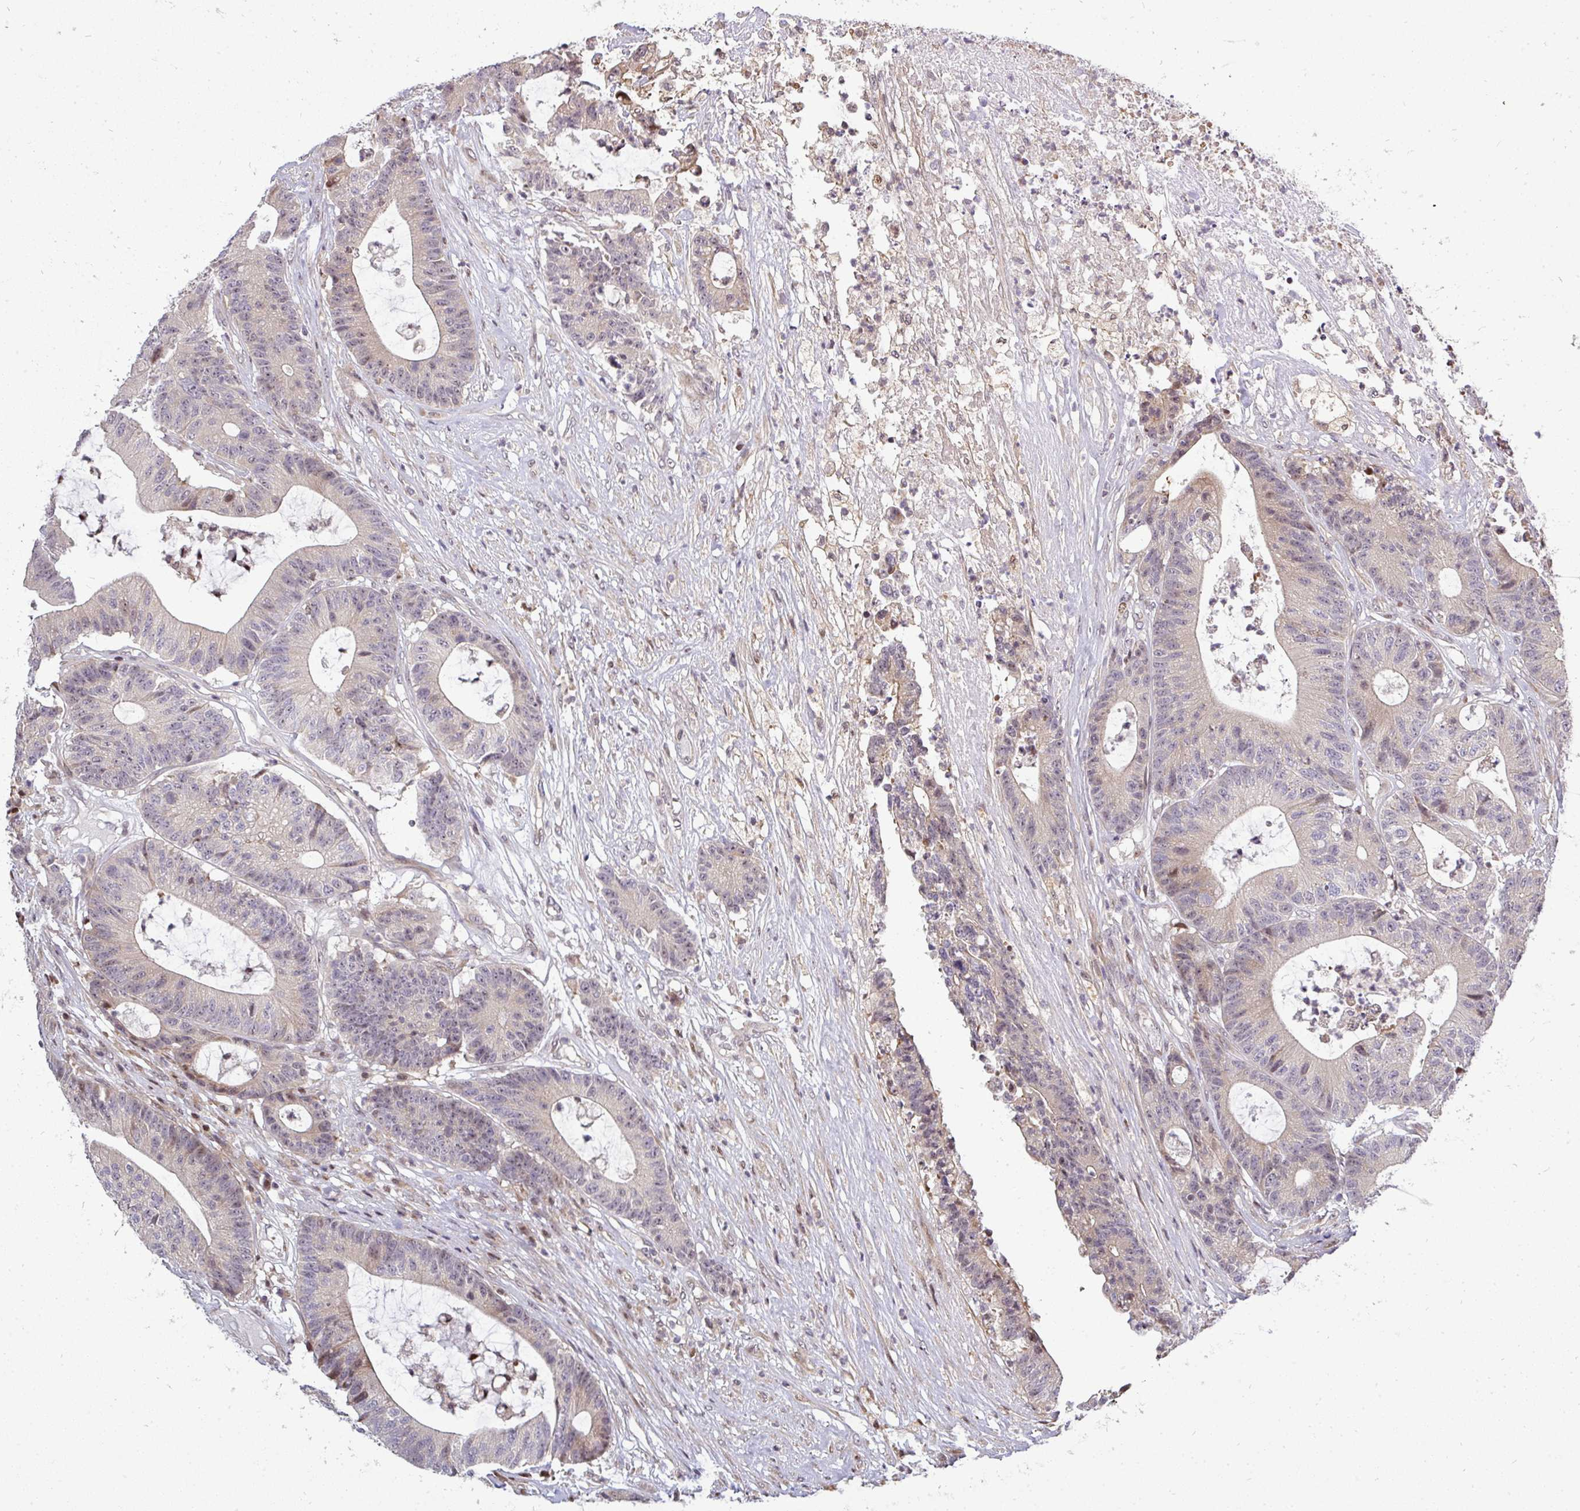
{"staining": {"intensity": "weak", "quantity": "<25%", "location": "cytoplasmic/membranous,nuclear"}, "tissue": "colorectal cancer", "cell_type": "Tumor cells", "image_type": "cancer", "snomed": [{"axis": "morphology", "description": "Adenocarcinoma, NOS"}, {"axis": "topography", "description": "Colon"}], "caption": "Immunohistochemistry (IHC) of human adenocarcinoma (colorectal) reveals no staining in tumor cells.", "gene": "PATZ1", "patient": {"sex": "female", "age": 84}}